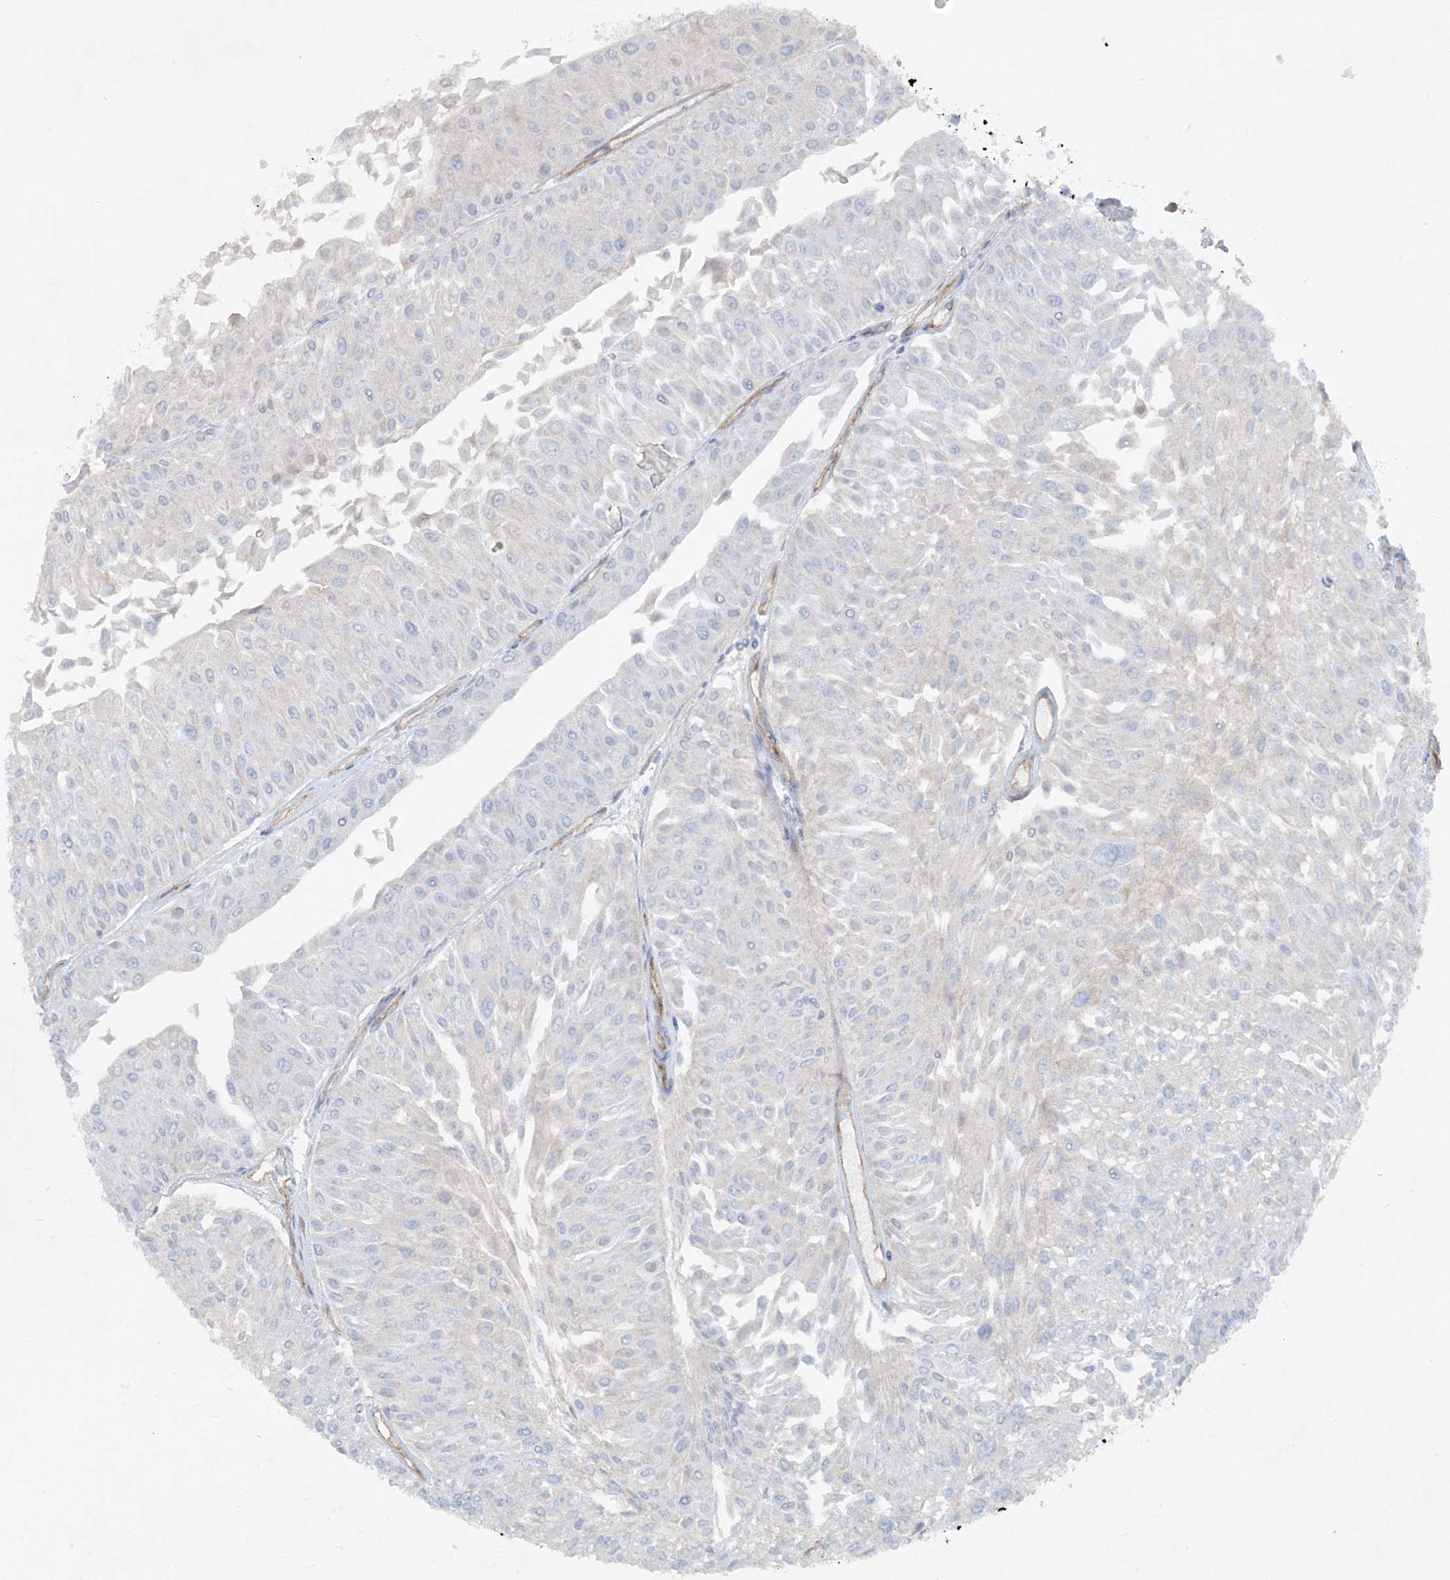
{"staining": {"intensity": "negative", "quantity": "none", "location": "none"}, "tissue": "urothelial cancer", "cell_type": "Tumor cells", "image_type": "cancer", "snomed": [{"axis": "morphology", "description": "Urothelial carcinoma, Low grade"}, {"axis": "topography", "description": "Urinary bladder"}], "caption": "Immunohistochemistry histopathology image of human low-grade urothelial carcinoma stained for a protein (brown), which shows no expression in tumor cells.", "gene": "ATP11A", "patient": {"sex": "male", "age": 67}}